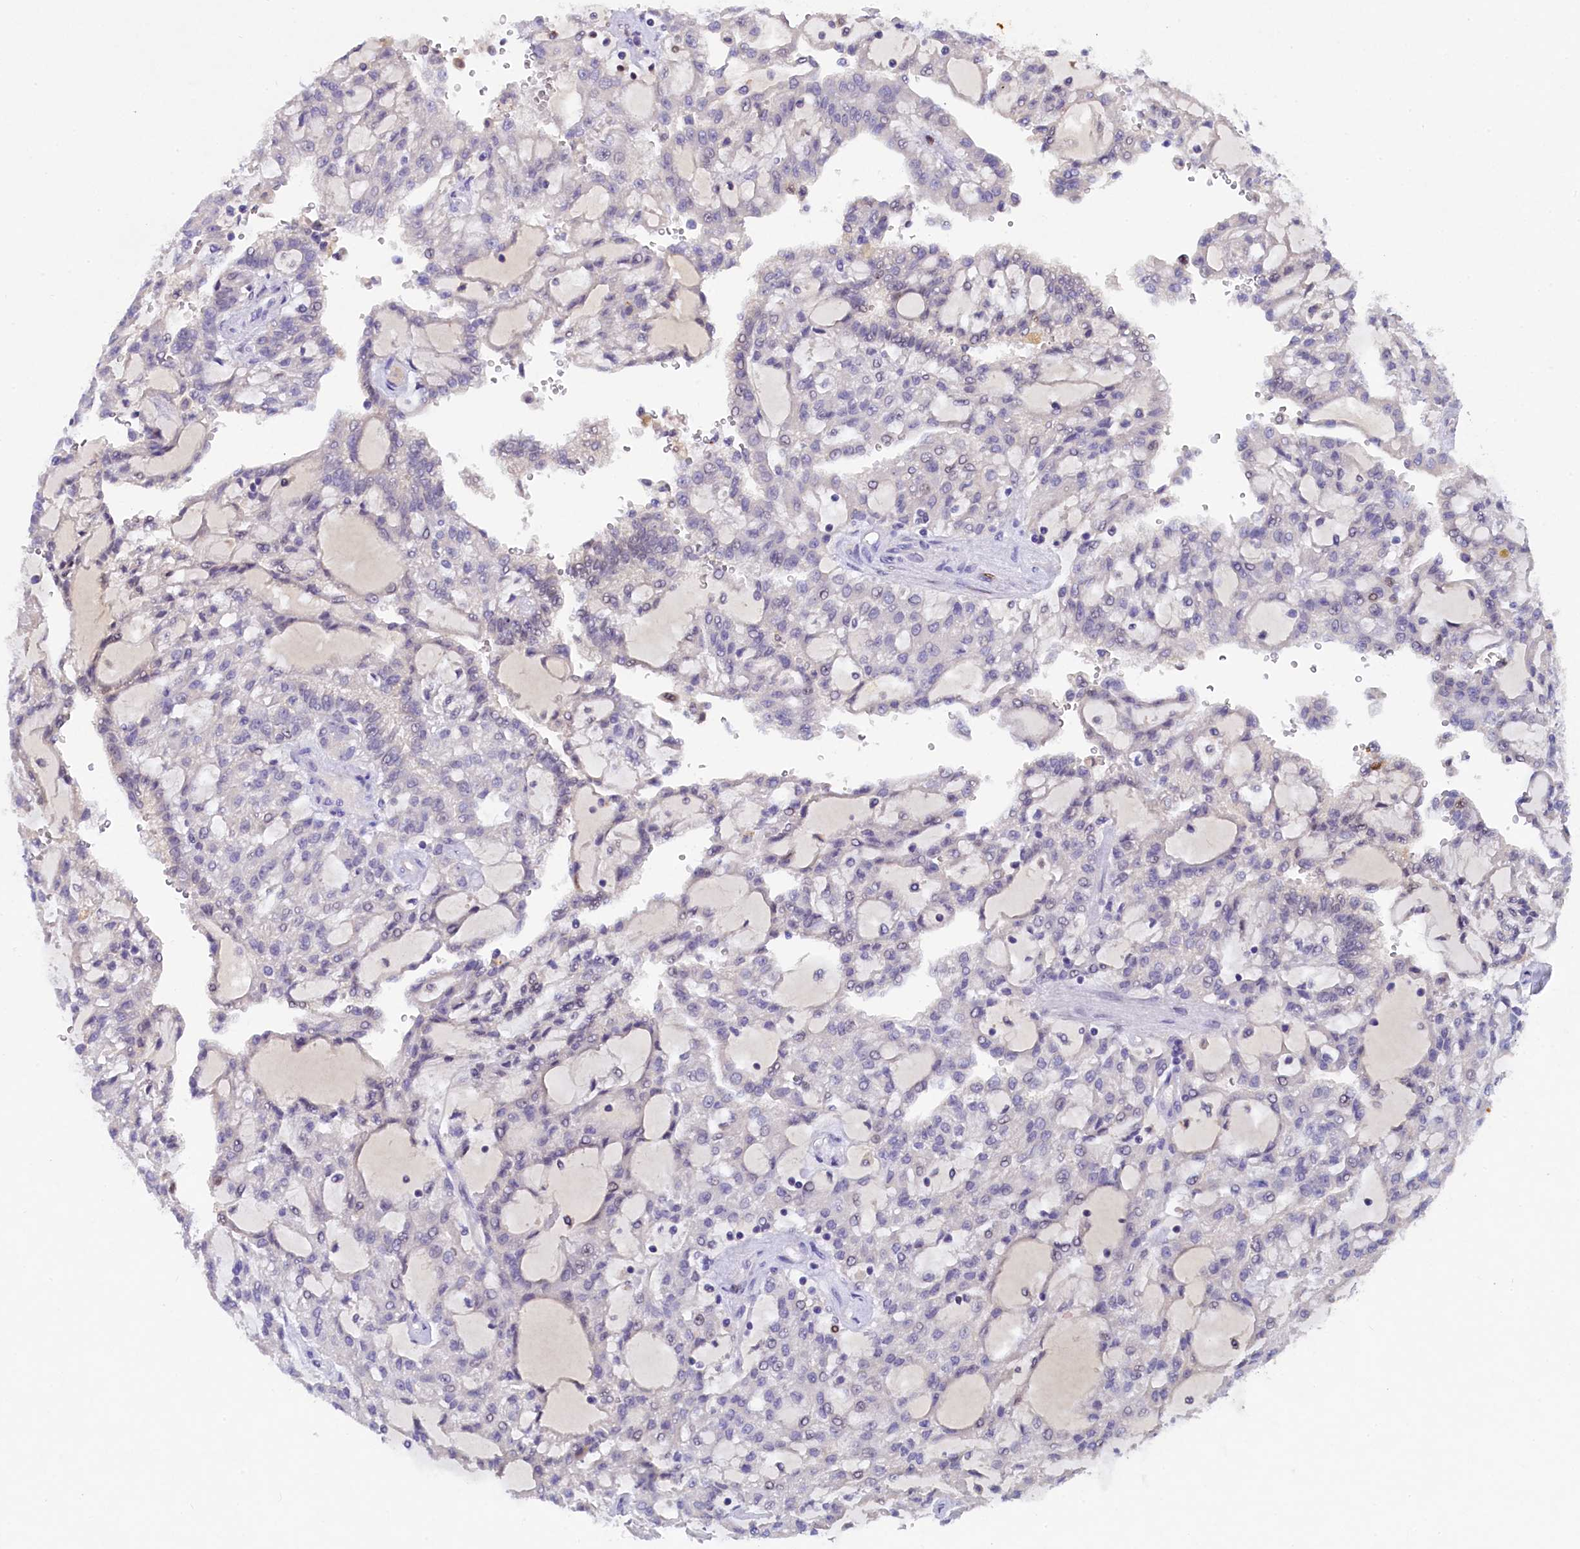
{"staining": {"intensity": "negative", "quantity": "none", "location": "none"}, "tissue": "renal cancer", "cell_type": "Tumor cells", "image_type": "cancer", "snomed": [{"axis": "morphology", "description": "Adenocarcinoma, NOS"}, {"axis": "topography", "description": "Kidney"}], "caption": "Immunohistochemical staining of renal adenocarcinoma reveals no significant staining in tumor cells.", "gene": "TGDS", "patient": {"sex": "male", "age": 63}}